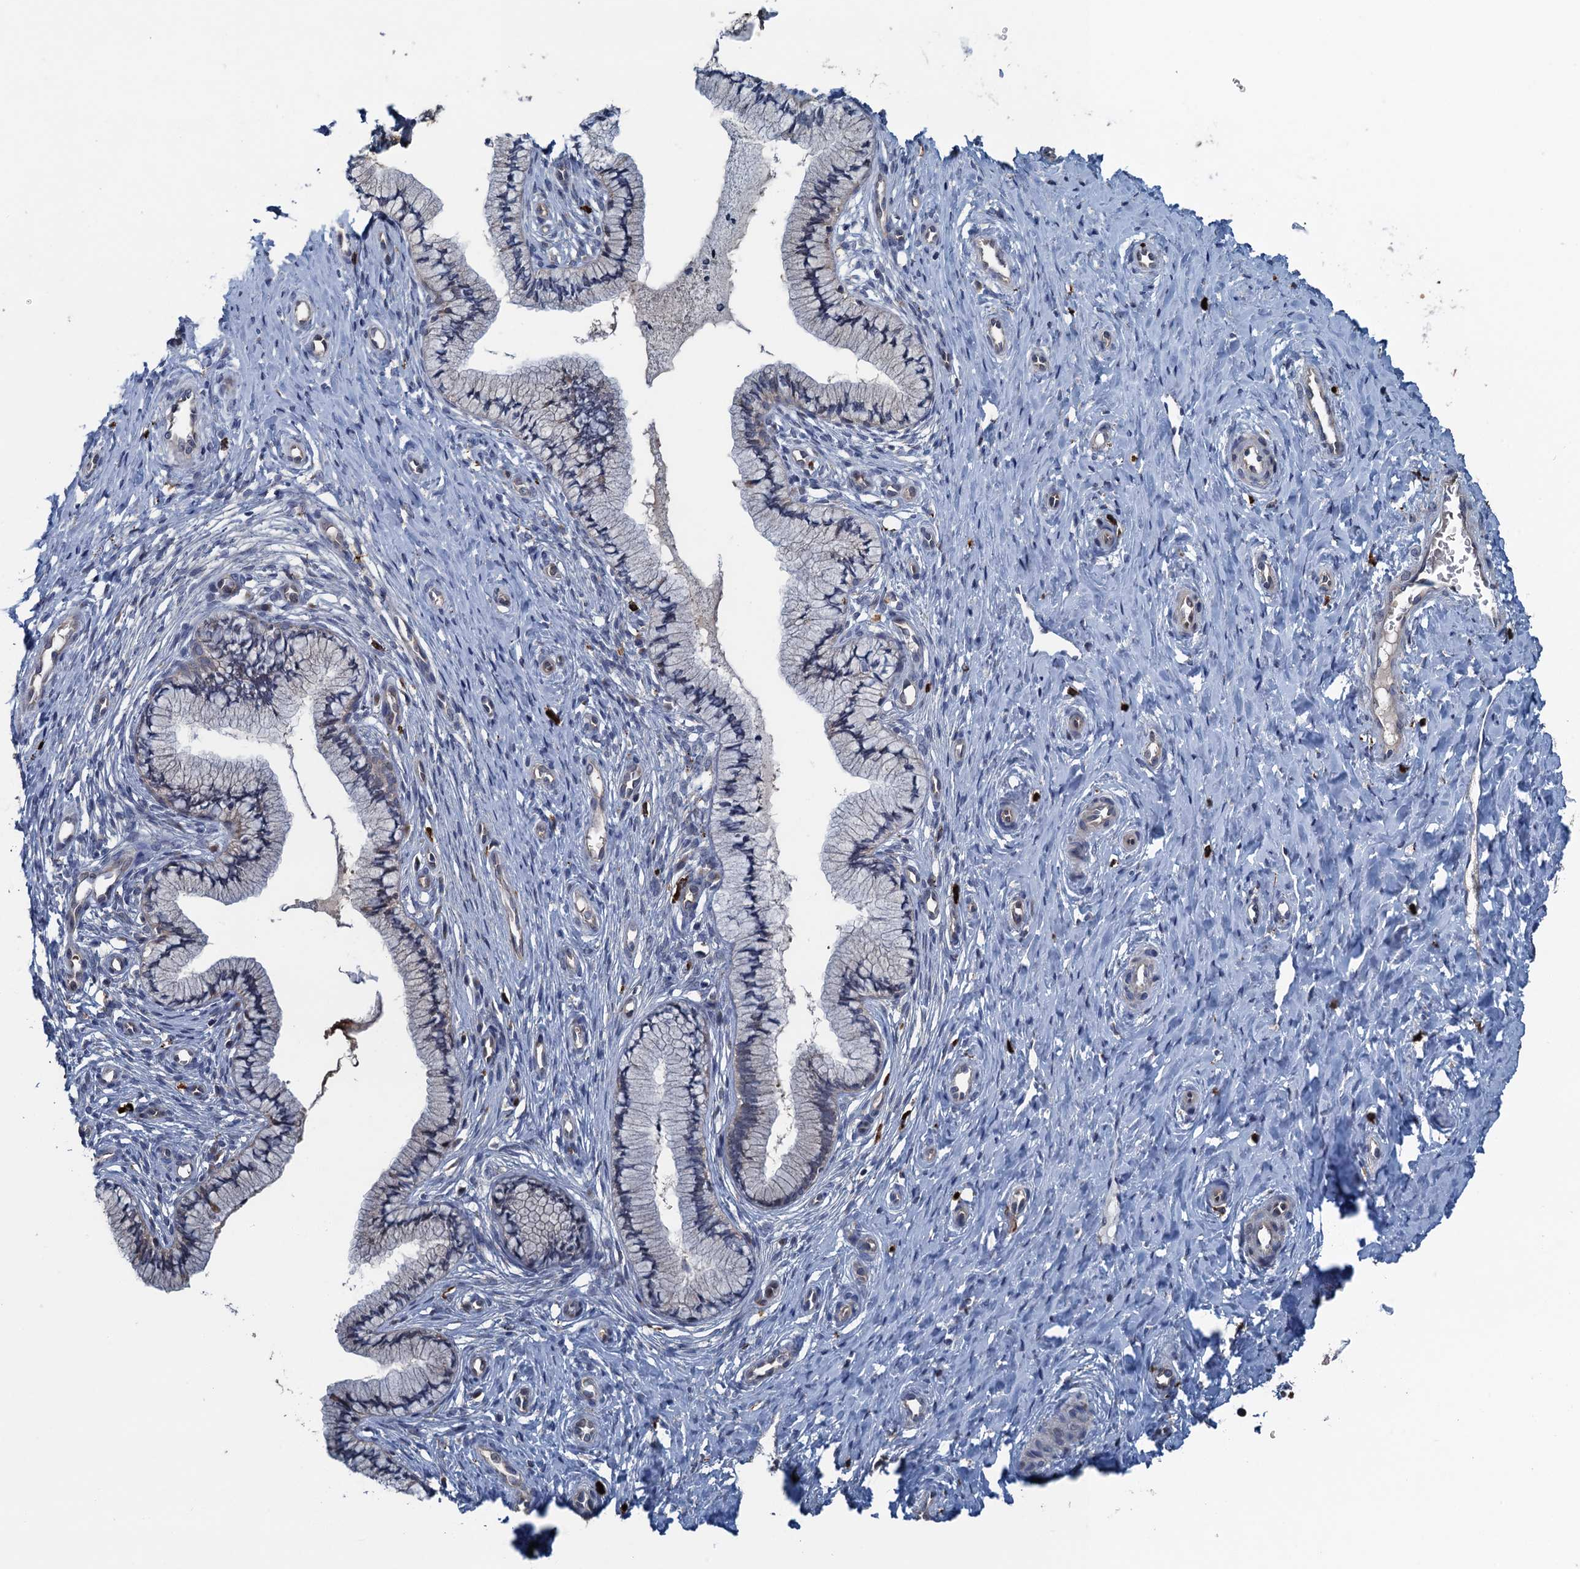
{"staining": {"intensity": "negative", "quantity": "none", "location": "none"}, "tissue": "cervix", "cell_type": "Glandular cells", "image_type": "normal", "snomed": [{"axis": "morphology", "description": "Normal tissue, NOS"}, {"axis": "topography", "description": "Cervix"}], "caption": "The image shows no significant positivity in glandular cells of cervix. (DAB IHC with hematoxylin counter stain).", "gene": "KBTBD8", "patient": {"sex": "female", "age": 36}}